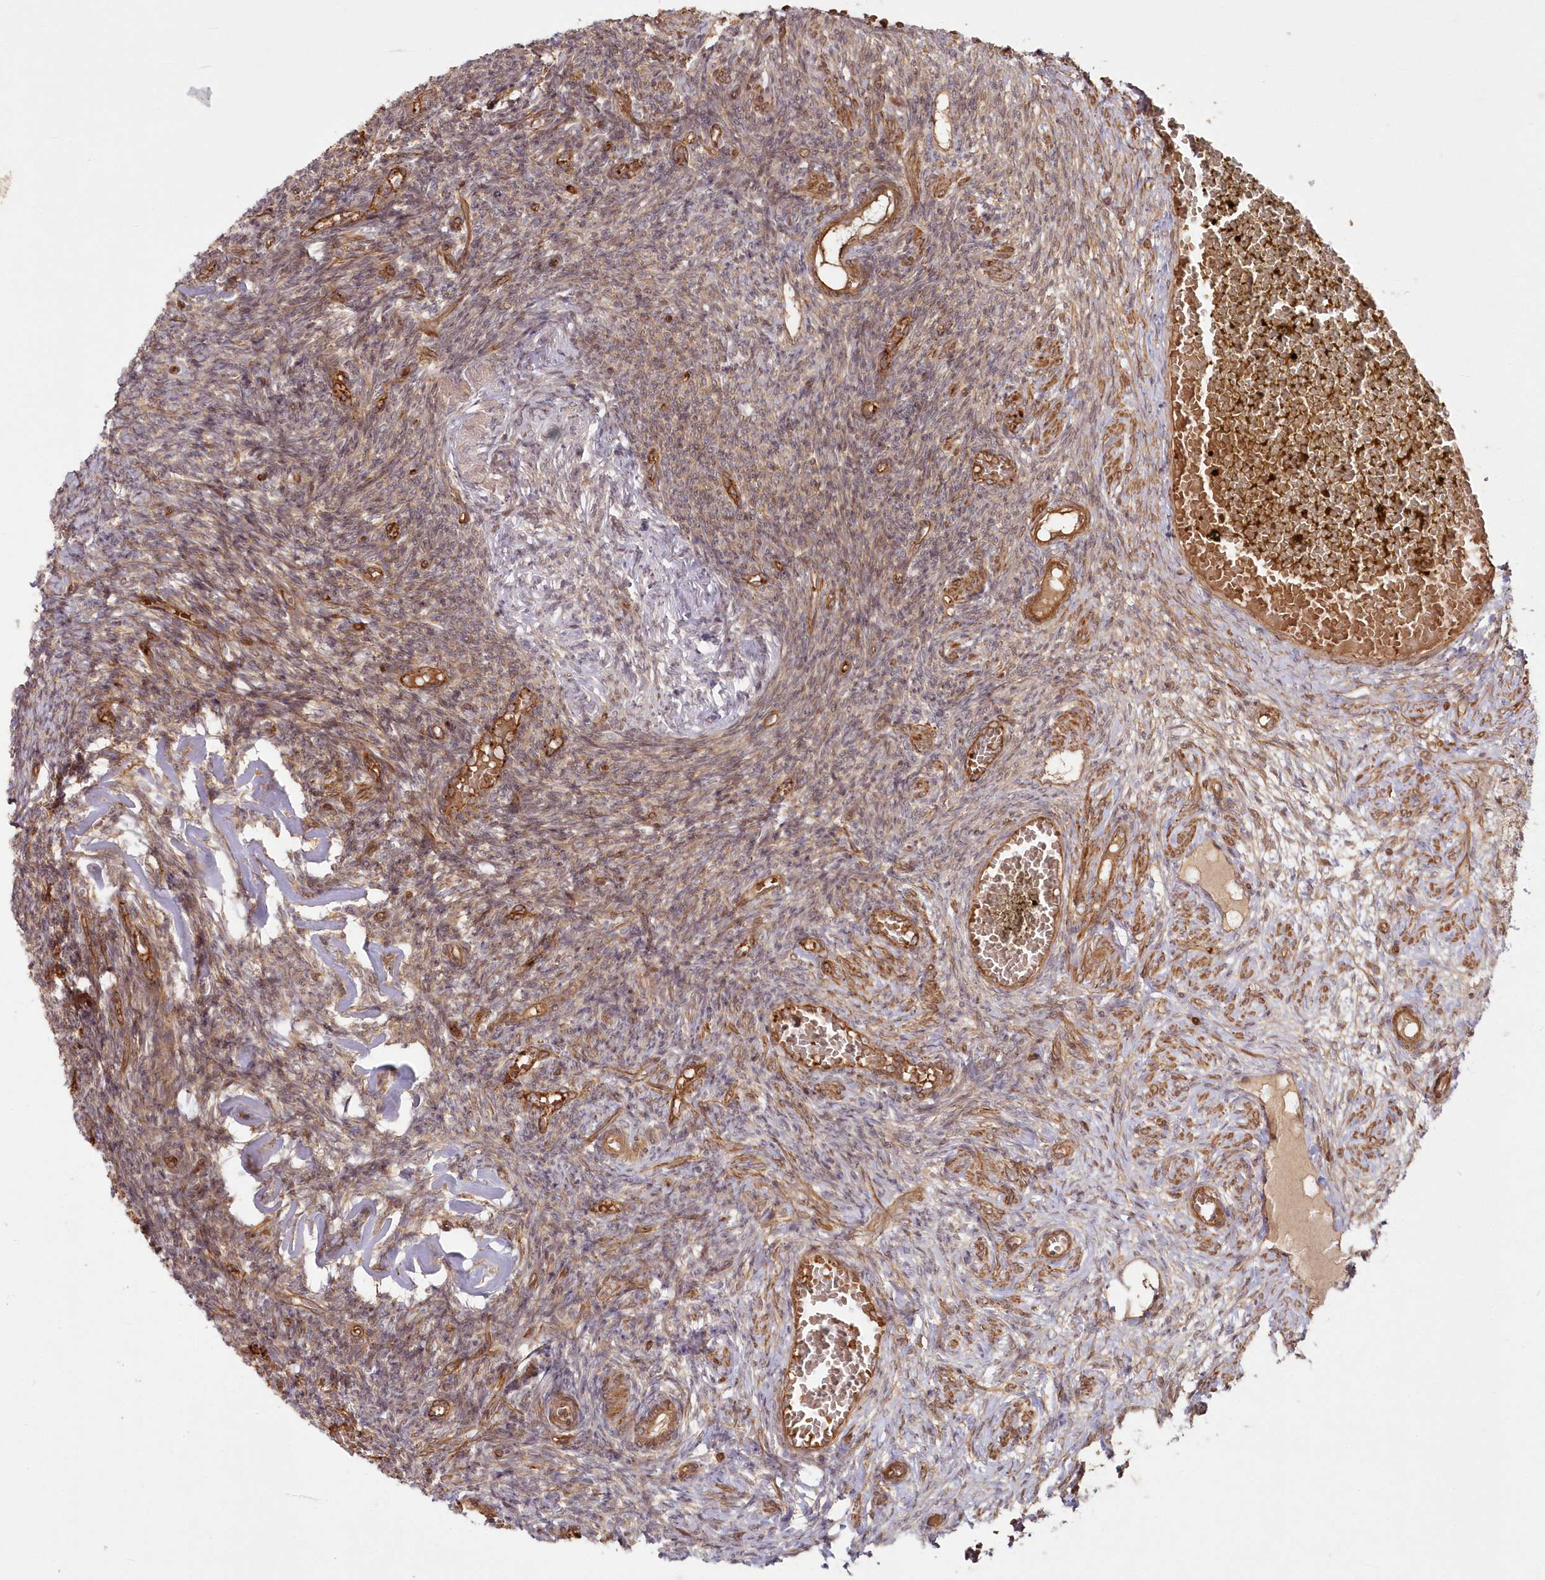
{"staining": {"intensity": "moderate", "quantity": "25%-75%", "location": "cytoplasmic/membranous"}, "tissue": "ovary", "cell_type": "Ovarian stroma cells", "image_type": "normal", "snomed": [{"axis": "morphology", "description": "Normal tissue, NOS"}, {"axis": "topography", "description": "Ovary"}], "caption": "A brown stain labels moderate cytoplasmic/membranous positivity of a protein in ovarian stroma cells of unremarkable ovary. (DAB = brown stain, brightfield microscopy at high magnification).", "gene": "RGCC", "patient": {"sex": "female", "age": 27}}